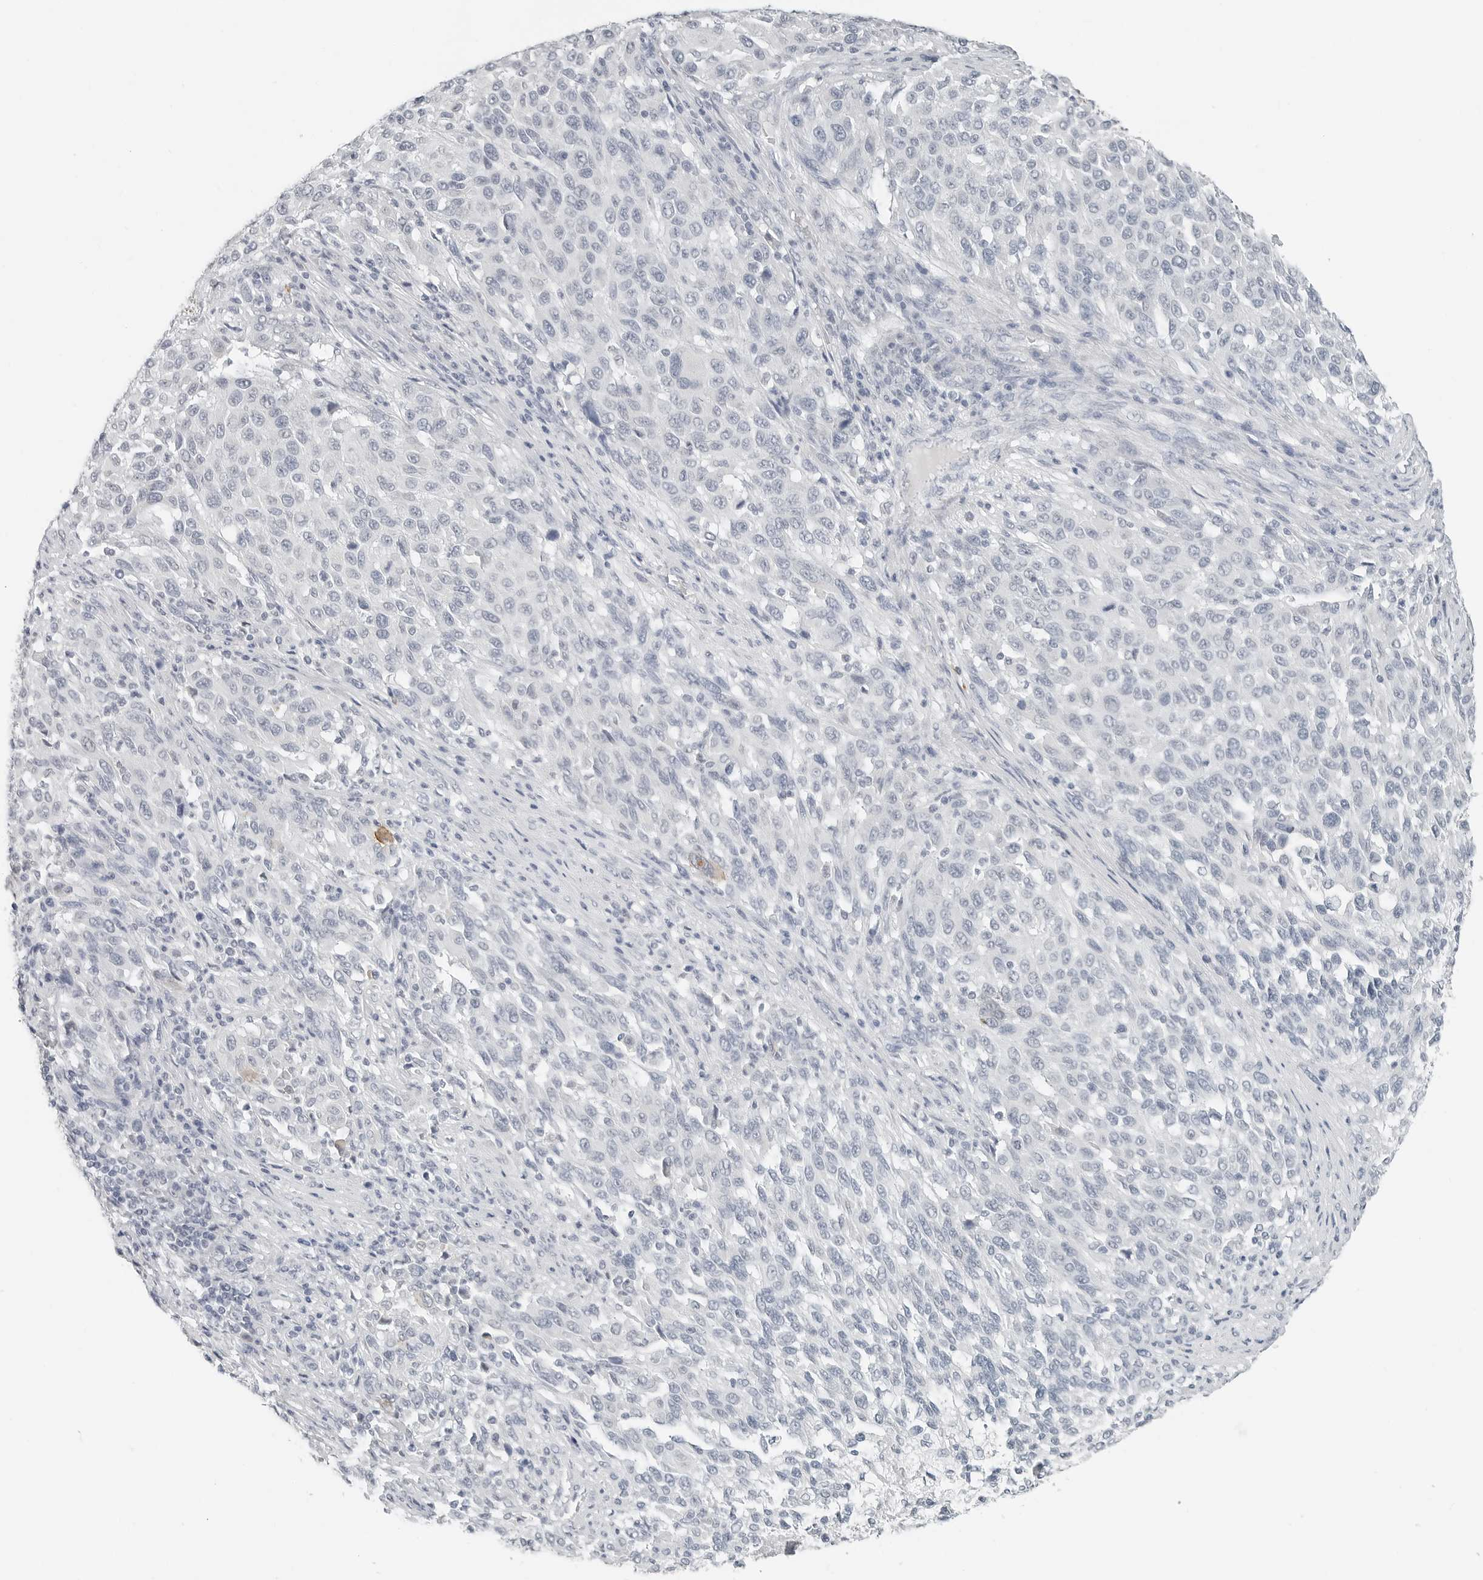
{"staining": {"intensity": "negative", "quantity": "none", "location": "none"}, "tissue": "melanoma", "cell_type": "Tumor cells", "image_type": "cancer", "snomed": [{"axis": "morphology", "description": "Malignant melanoma, Metastatic site"}, {"axis": "topography", "description": "Lymph node"}], "caption": "Immunohistochemistry micrograph of neoplastic tissue: human melanoma stained with DAB (3,3'-diaminobenzidine) exhibits no significant protein positivity in tumor cells. (DAB (3,3'-diaminobenzidine) immunohistochemistry (IHC) with hematoxylin counter stain).", "gene": "XIRP1", "patient": {"sex": "male", "age": 61}}